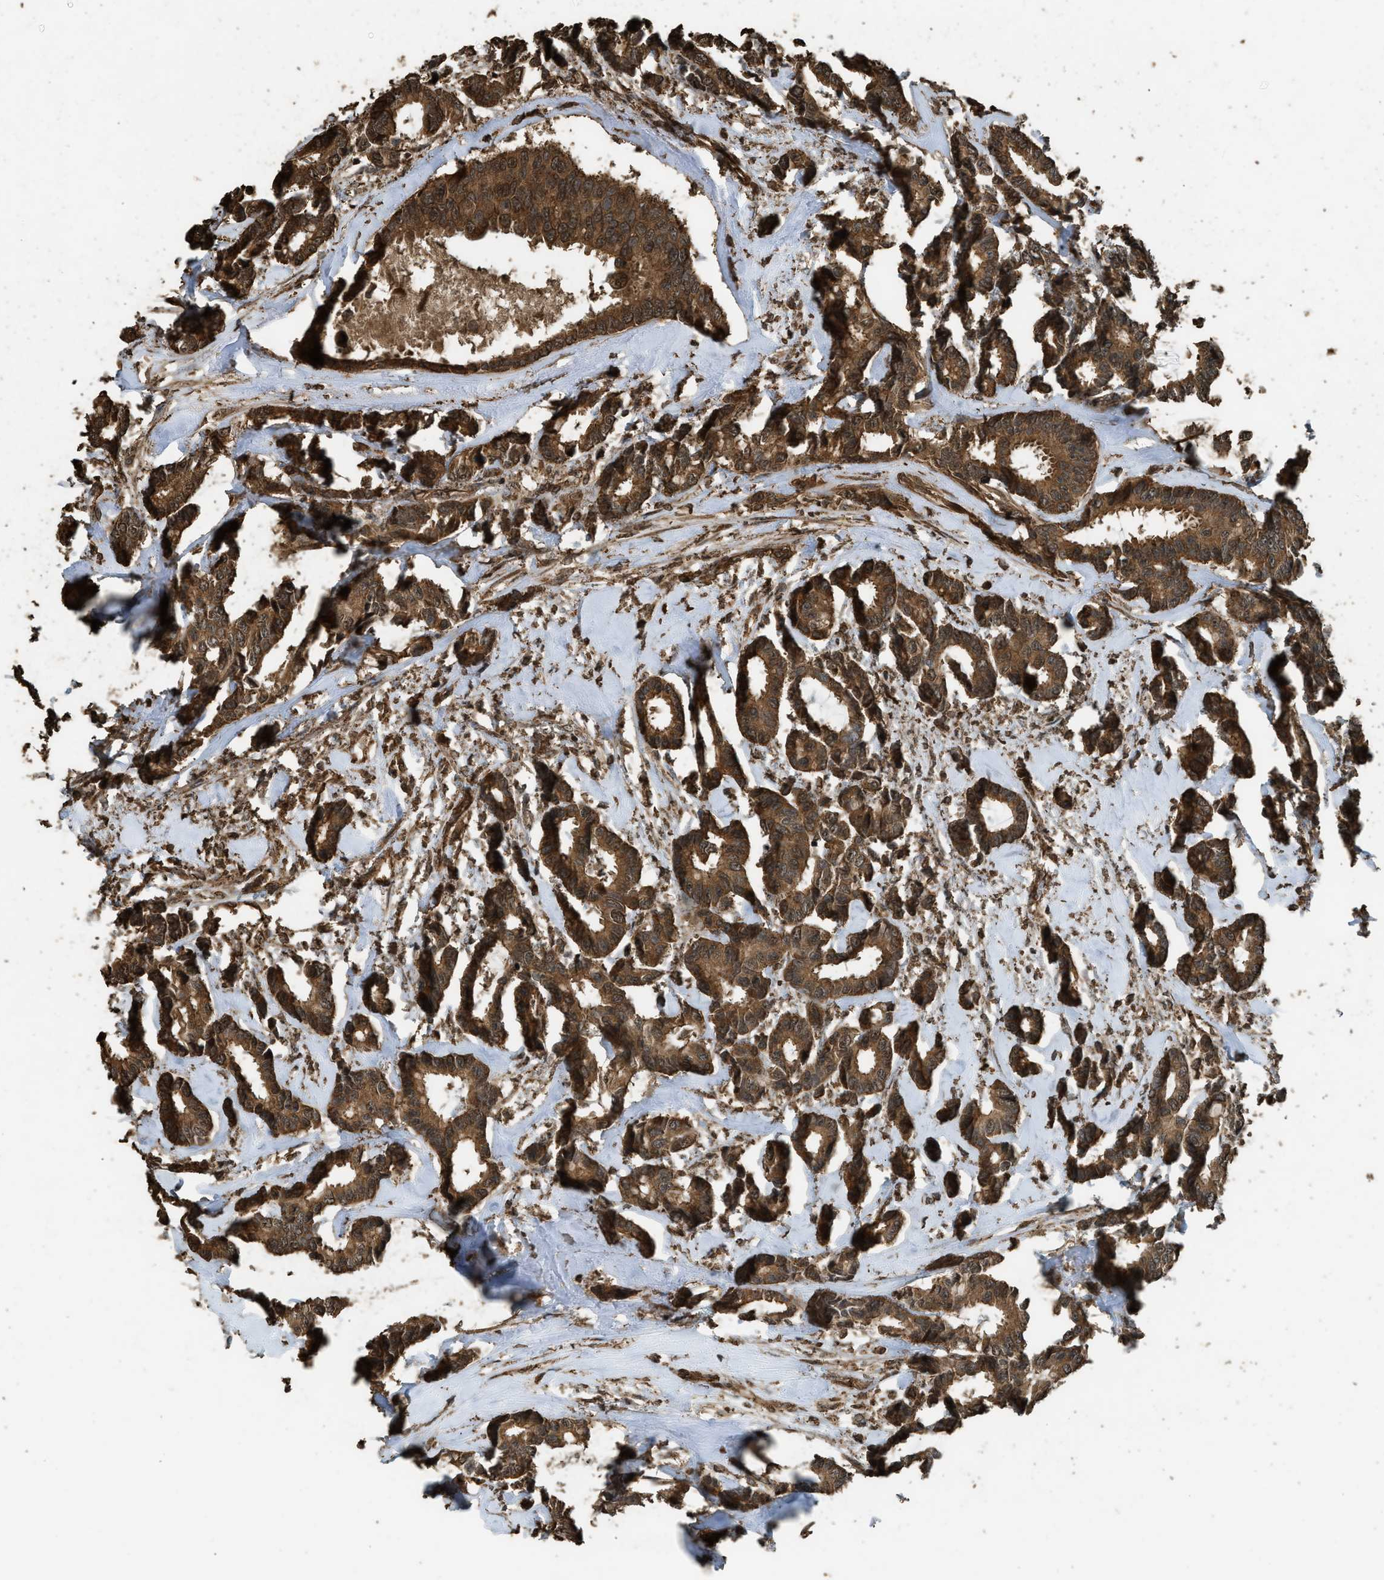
{"staining": {"intensity": "strong", "quantity": ">75%", "location": "cytoplasmic/membranous"}, "tissue": "breast cancer", "cell_type": "Tumor cells", "image_type": "cancer", "snomed": [{"axis": "morphology", "description": "Duct carcinoma"}, {"axis": "topography", "description": "Breast"}], "caption": "Strong cytoplasmic/membranous staining is identified in about >75% of tumor cells in breast infiltrating ductal carcinoma.", "gene": "MYBL2", "patient": {"sex": "female", "age": 87}}